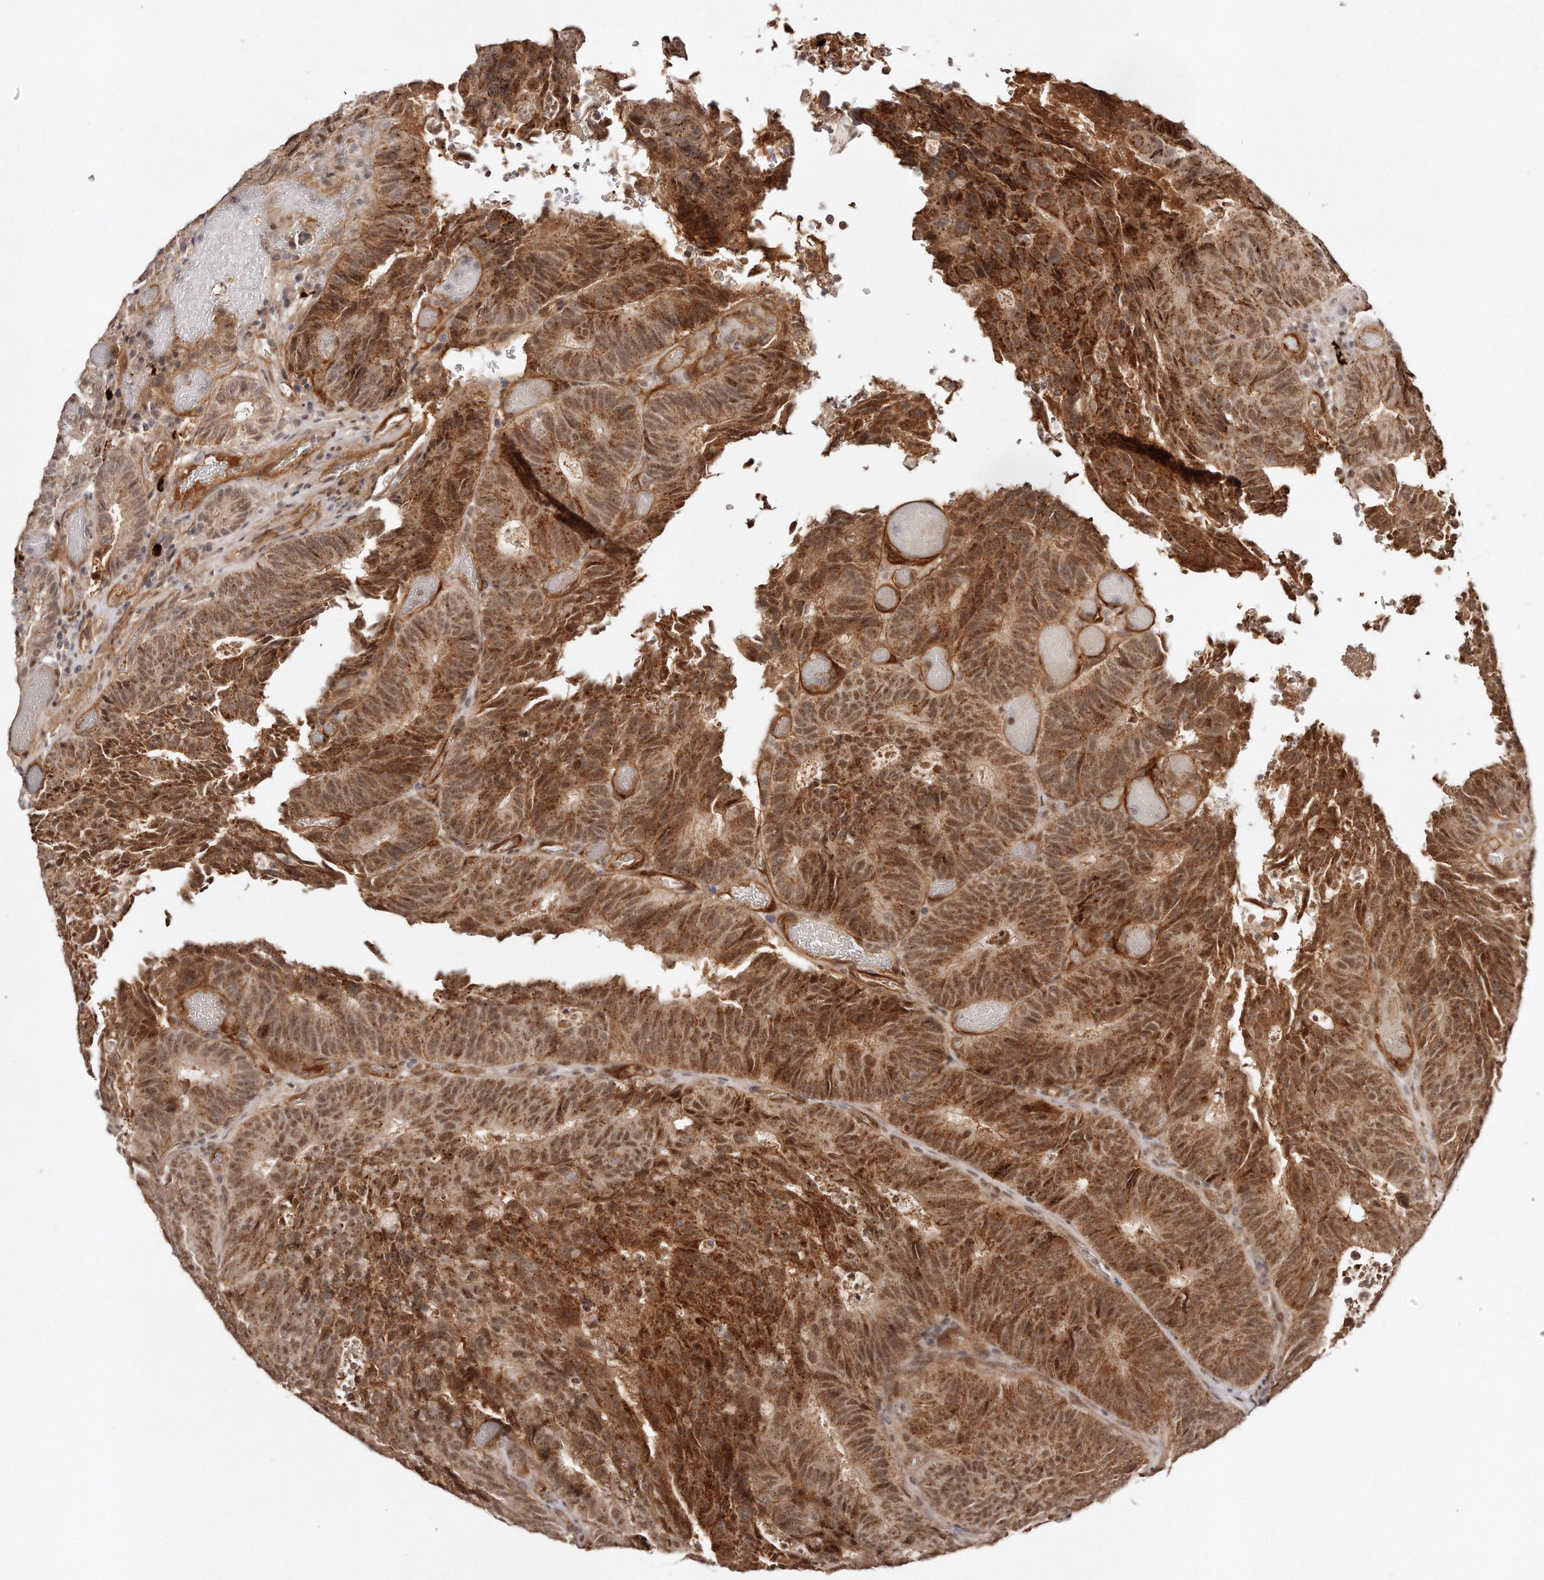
{"staining": {"intensity": "moderate", "quantity": ">75%", "location": "cytoplasmic/membranous,nuclear"}, "tissue": "colorectal cancer", "cell_type": "Tumor cells", "image_type": "cancer", "snomed": [{"axis": "morphology", "description": "Adenocarcinoma, NOS"}, {"axis": "topography", "description": "Colon"}], "caption": "Tumor cells exhibit moderate cytoplasmic/membranous and nuclear positivity in about >75% of cells in colorectal adenocarcinoma.", "gene": "SOX4", "patient": {"sex": "male", "age": 87}}